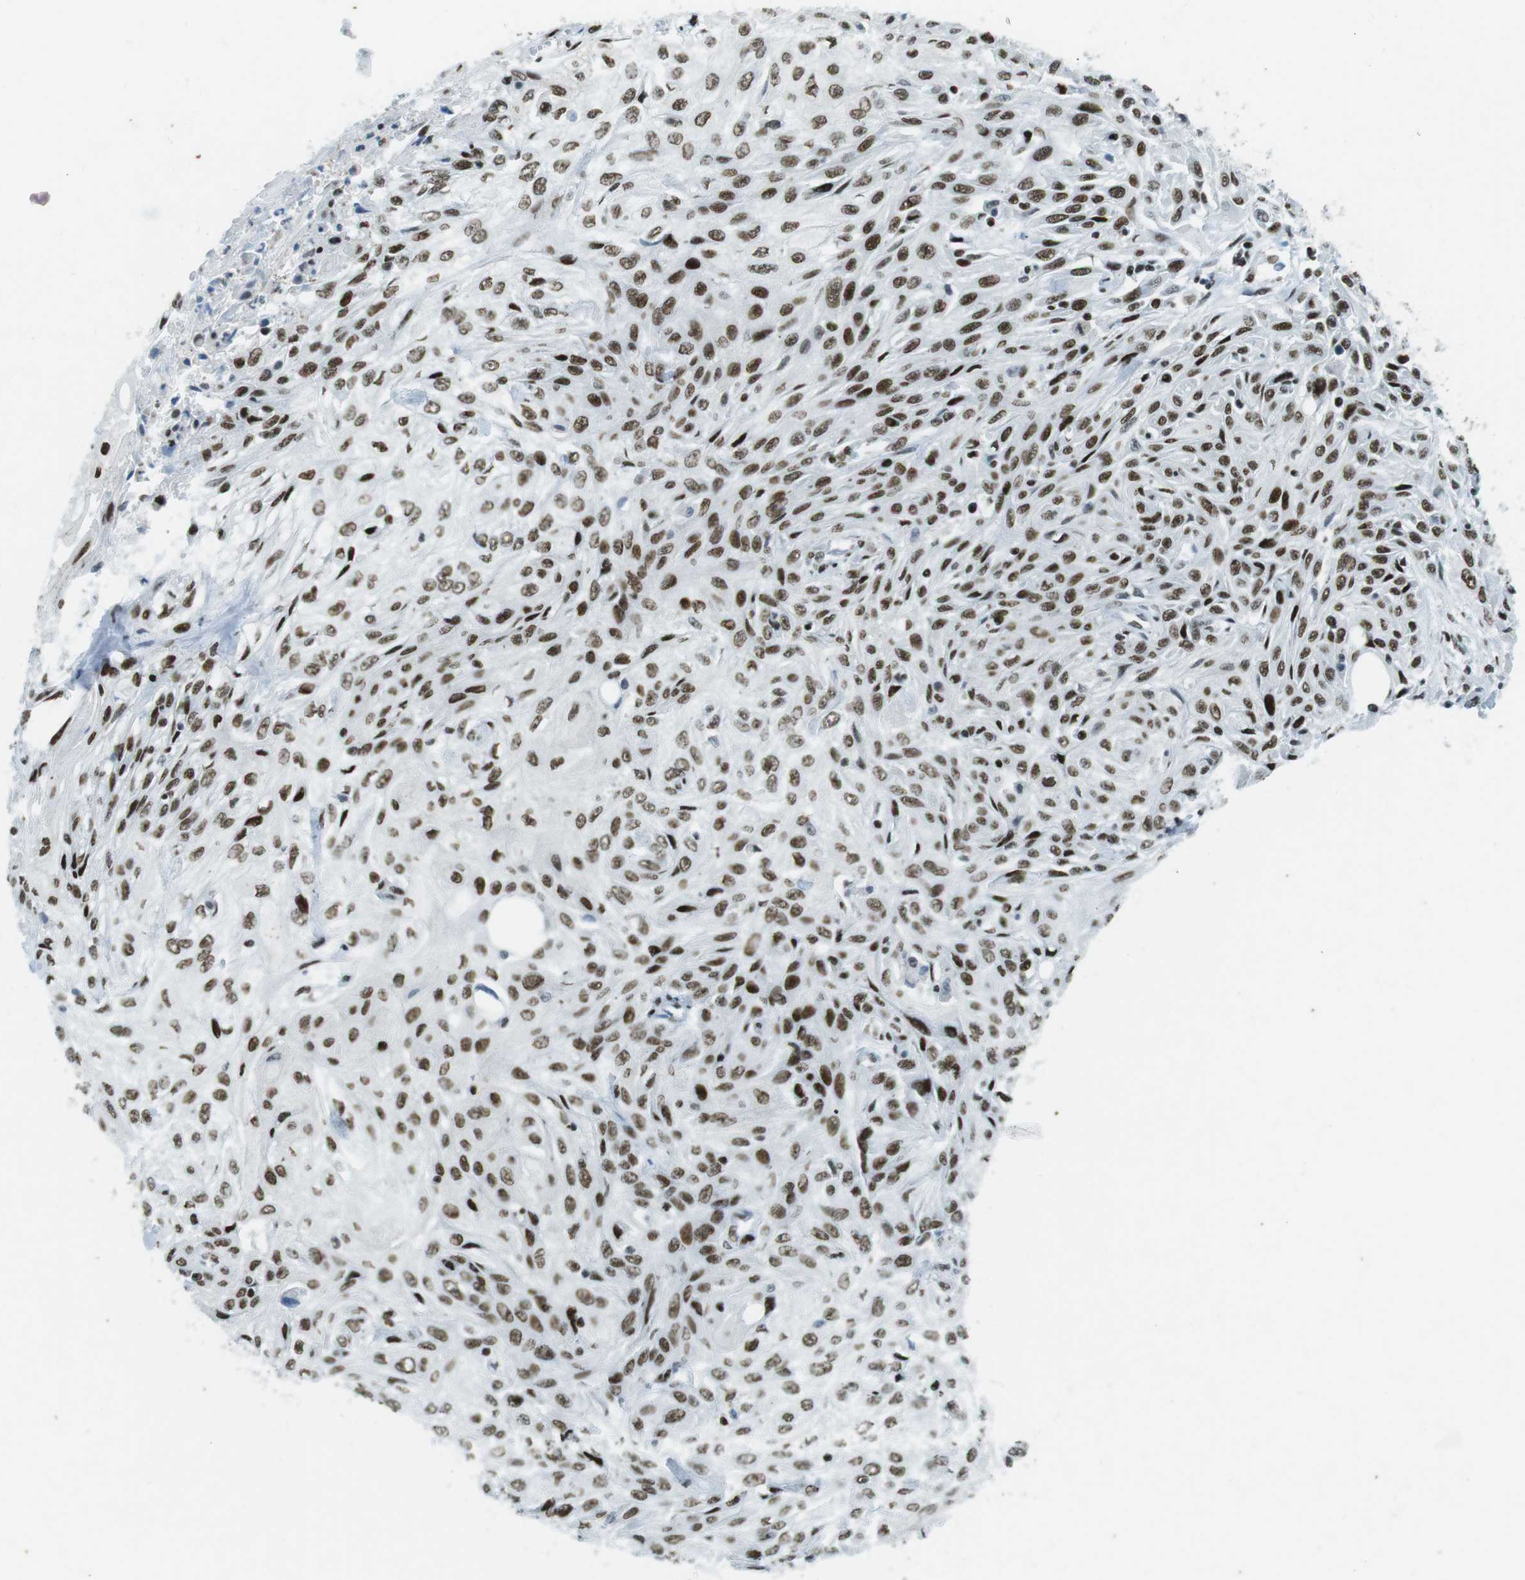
{"staining": {"intensity": "strong", "quantity": ">75%", "location": "nuclear"}, "tissue": "skin cancer", "cell_type": "Tumor cells", "image_type": "cancer", "snomed": [{"axis": "morphology", "description": "Squamous cell carcinoma, NOS"}, {"axis": "topography", "description": "Skin"}], "caption": "This photomicrograph reveals immunohistochemistry (IHC) staining of squamous cell carcinoma (skin), with high strong nuclear positivity in about >75% of tumor cells.", "gene": "ARID1A", "patient": {"sex": "male", "age": 75}}